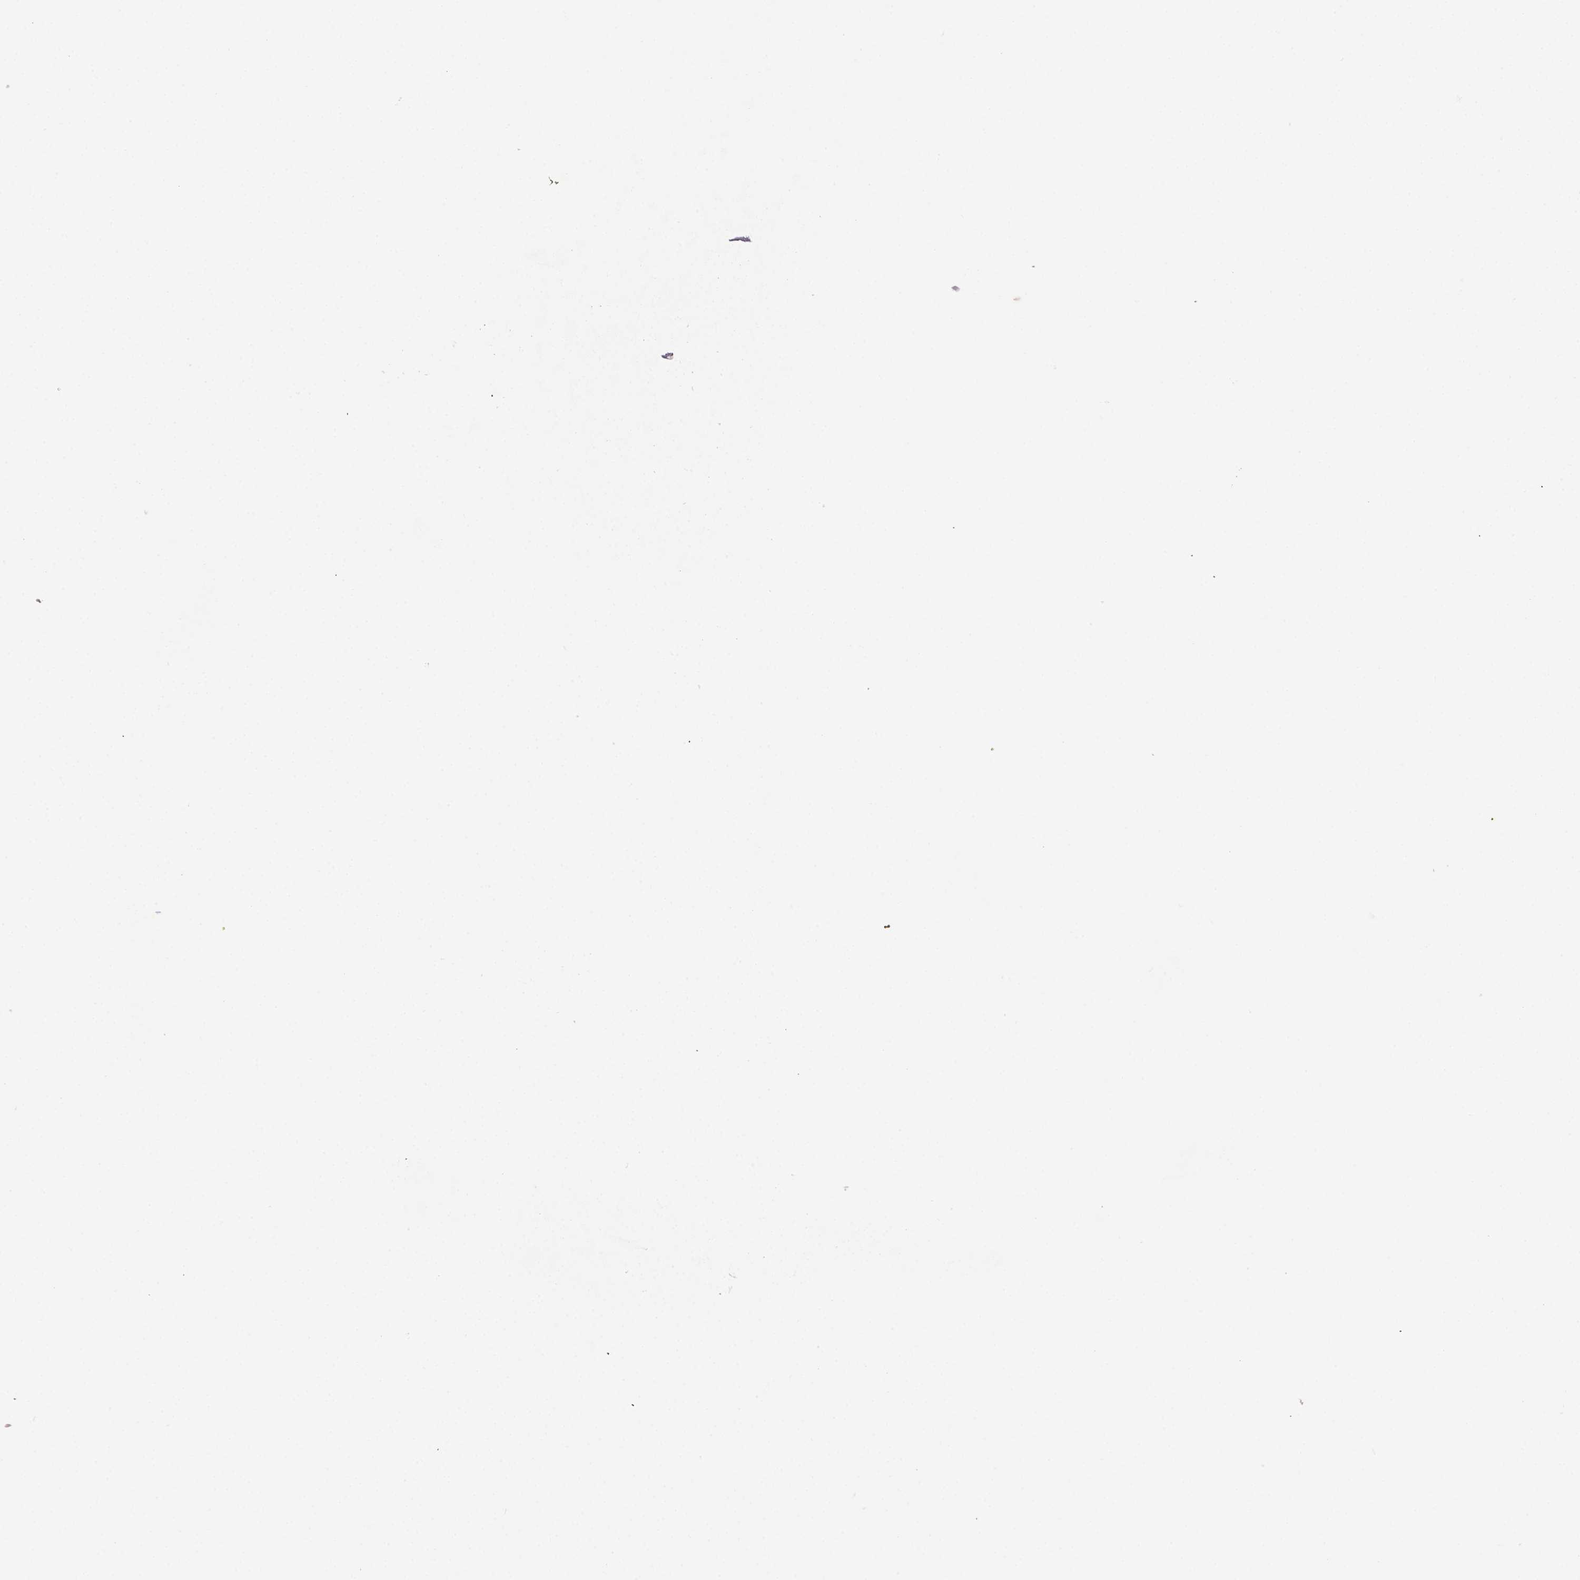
{"staining": {"intensity": "negative", "quantity": "none", "location": "none"}, "tissue": "lymphoma", "cell_type": "Tumor cells", "image_type": "cancer", "snomed": [{"axis": "morphology", "description": "Malignant lymphoma, non-Hodgkin's type, Low grade"}, {"axis": "topography", "description": "Lymph node"}], "caption": "Micrograph shows no significant protein expression in tumor cells of malignant lymphoma, non-Hodgkin's type (low-grade).", "gene": "EBLN2", "patient": {"sex": "male", "age": 52}}